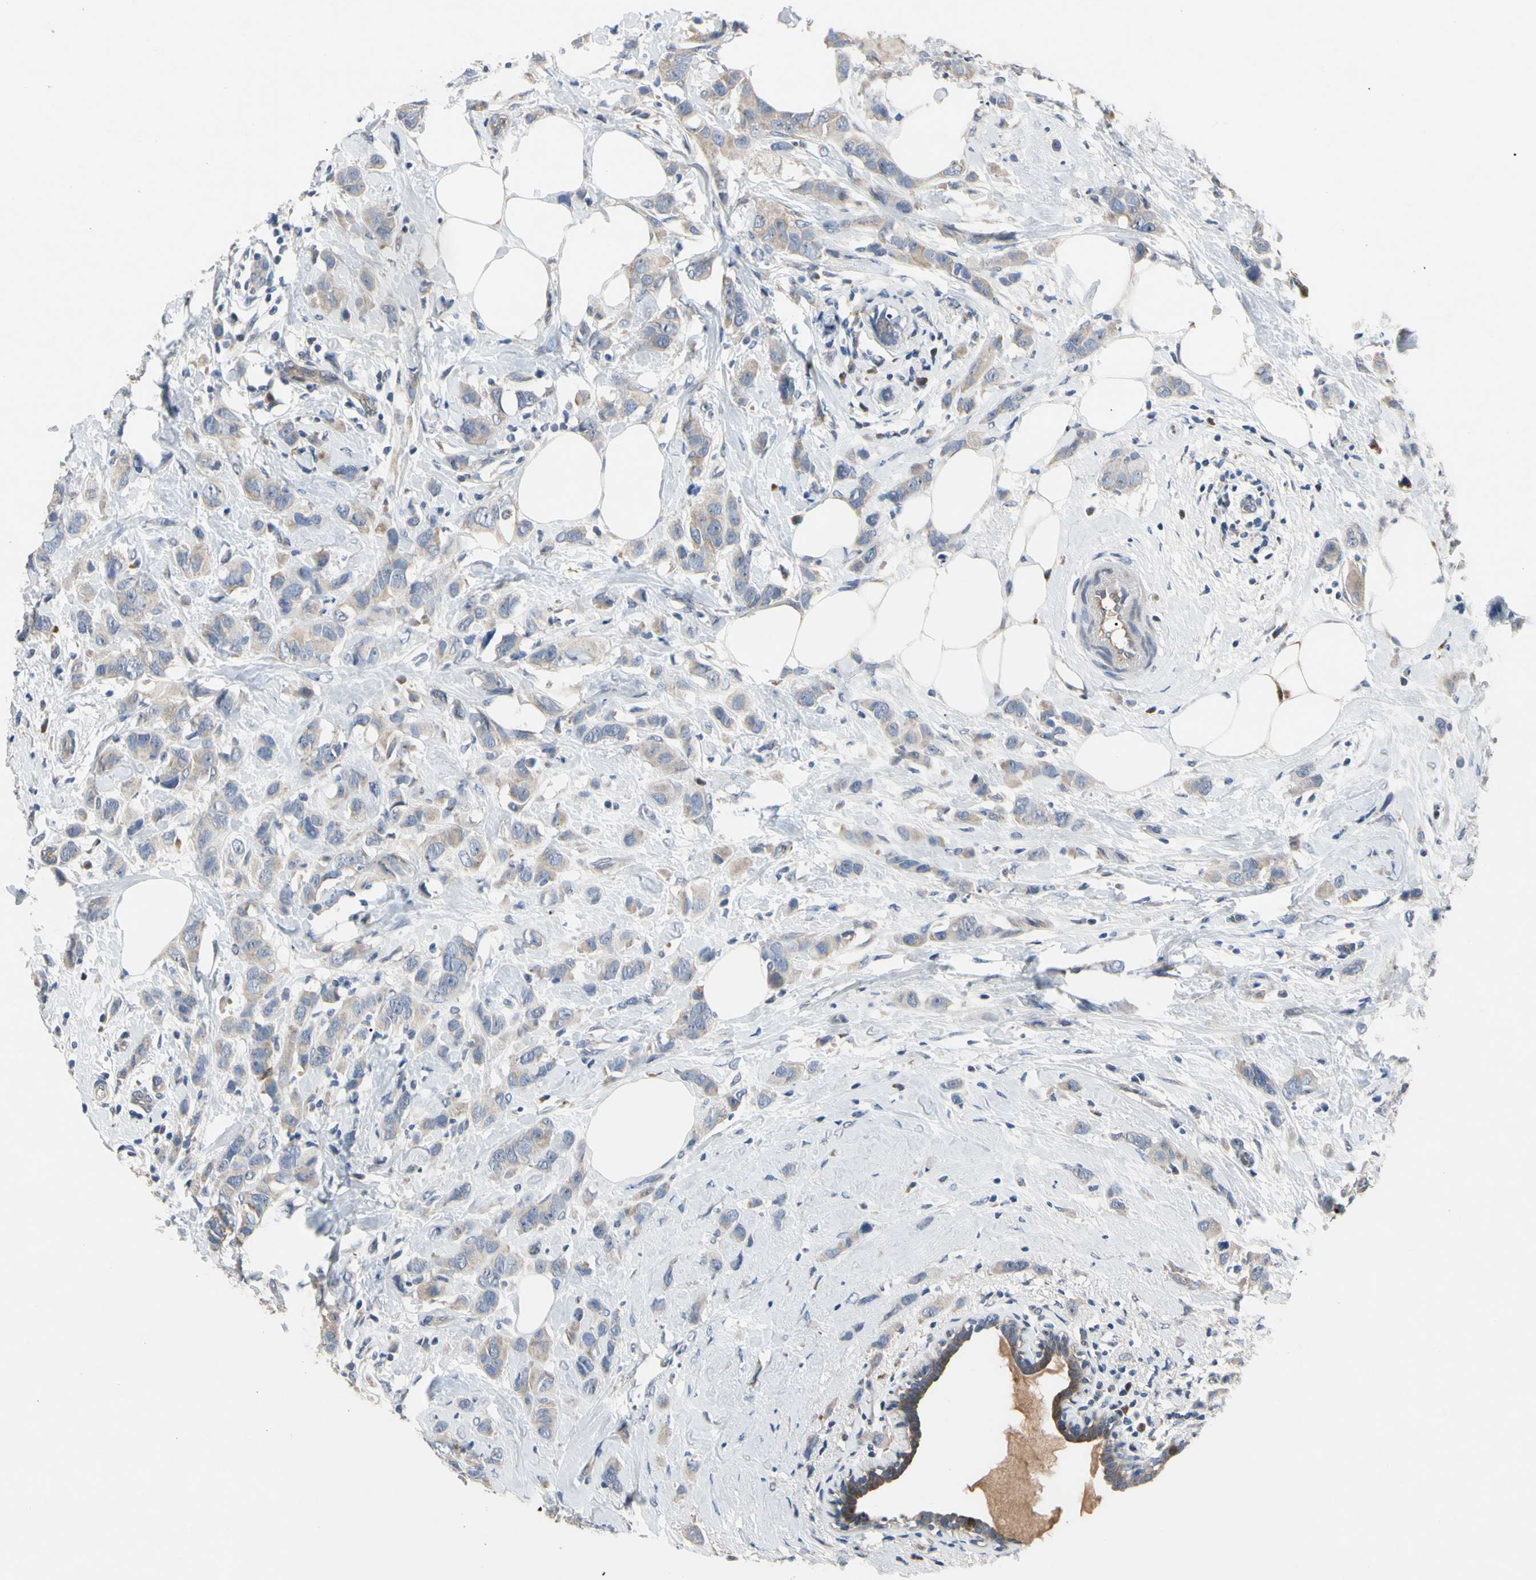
{"staining": {"intensity": "weak", "quantity": "25%-75%", "location": "cytoplasmic/membranous"}, "tissue": "breast cancer", "cell_type": "Tumor cells", "image_type": "cancer", "snomed": [{"axis": "morphology", "description": "Normal tissue, NOS"}, {"axis": "morphology", "description": "Duct carcinoma"}, {"axis": "topography", "description": "Breast"}], "caption": "Immunohistochemical staining of human intraductal carcinoma (breast) displays low levels of weak cytoplasmic/membranous staining in about 25%-75% of tumor cells.", "gene": "HMGCR", "patient": {"sex": "female", "age": 50}}